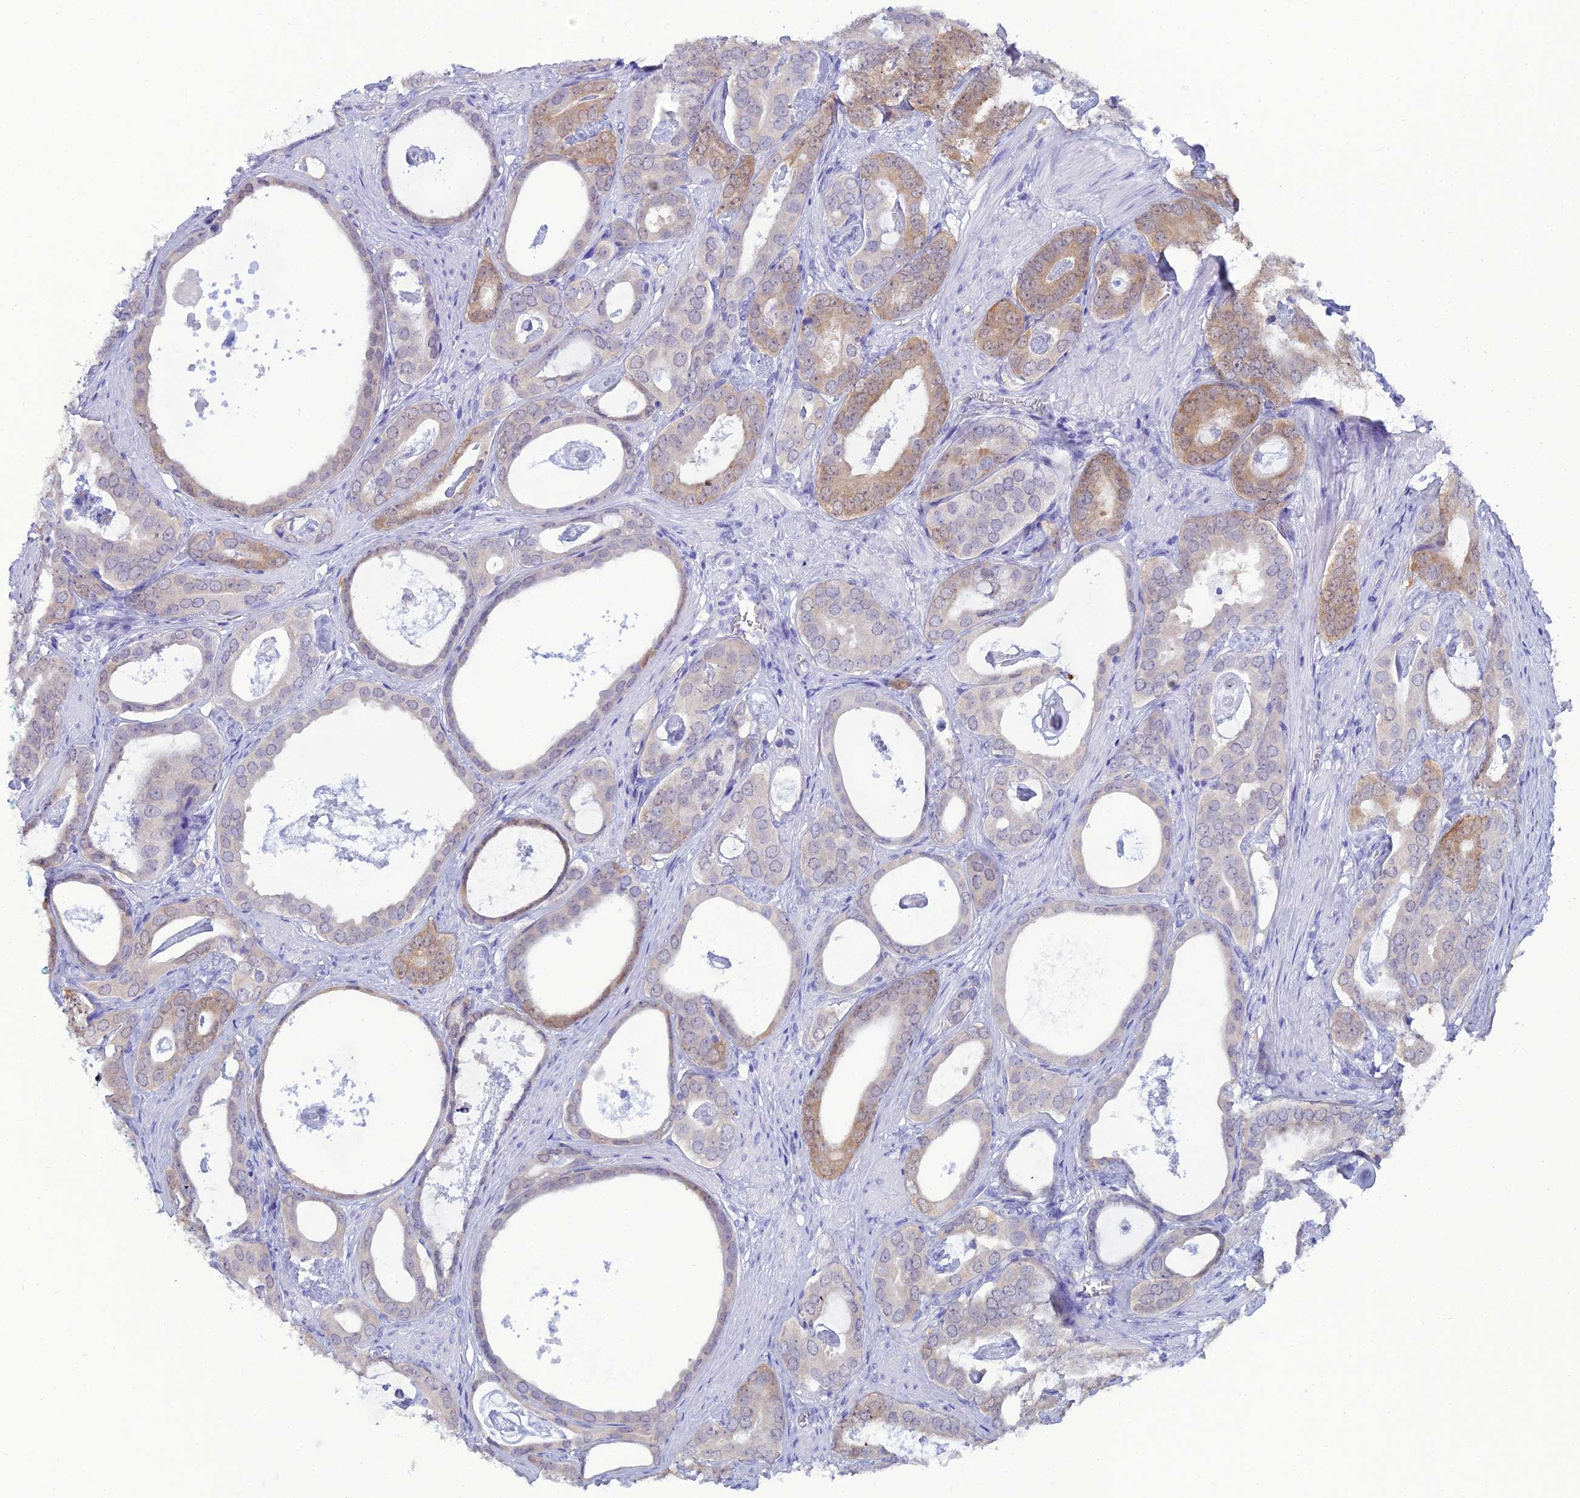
{"staining": {"intensity": "moderate", "quantity": "25%-75%", "location": "cytoplasmic/membranous"}, "tissue": "prostate cancer", "cell_type": "Tumor cells", "image_type": "cancer", "snomed": [{"axis": "morphology", "description": "Adenocarcinoma, Low grade"}, {"axis": "topography", "description": "Prostate"}], "caption": "IHC photomicrograph of neoplastic tissue: prostate low-grade adenocarcinoma stained using immunohistochemistry (IHC) shows medium levels of moderate protein expression localized specifically in the cytoplasmic/membranous of tumor cells, appearing as a cytoplasmic/membranous brown color.", "gene": "GNPNAT1", "patient": {"sex": "male", "age": 71}}